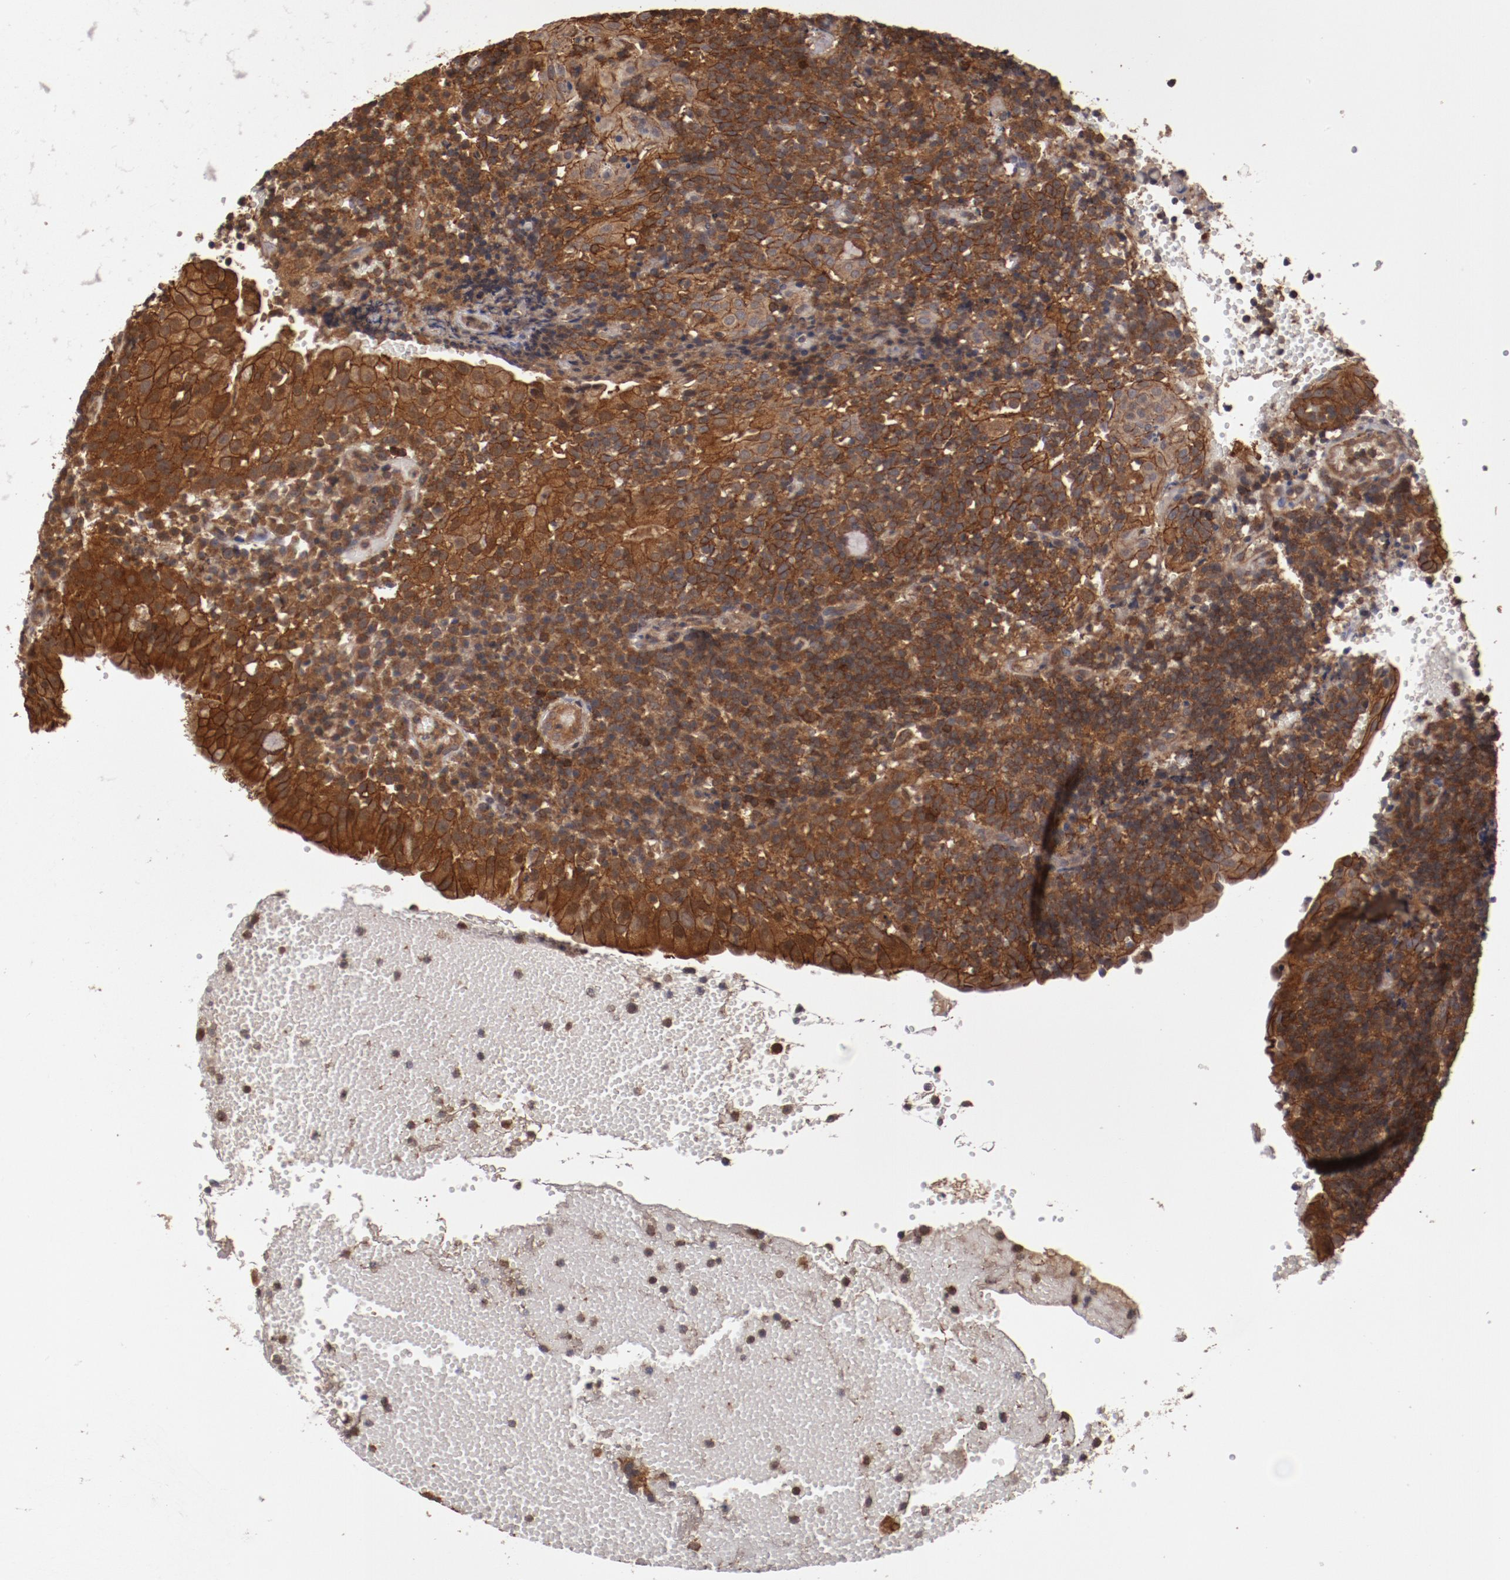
{"staining": {"intensity": "moderate", "quantity": ">75%", "location": "cytoplasmic/membranous"}, "tissue": "tonsil", "cell_type": "Non-germinal center cells", "image_type": "normal", "snomed": [{"axis": "morphology", "description": "Normal tissue, NOS"}, {"axis": "topography", "description": "Tonsil"}], "caption": "A histopathology image of human tonsil stained for a protein reveals moderate cytoplasmic/membranous brown staining in non-germinal center cells.", "gene": "RPS6KA6", "patient": {"sex": "female", "age": 40}}